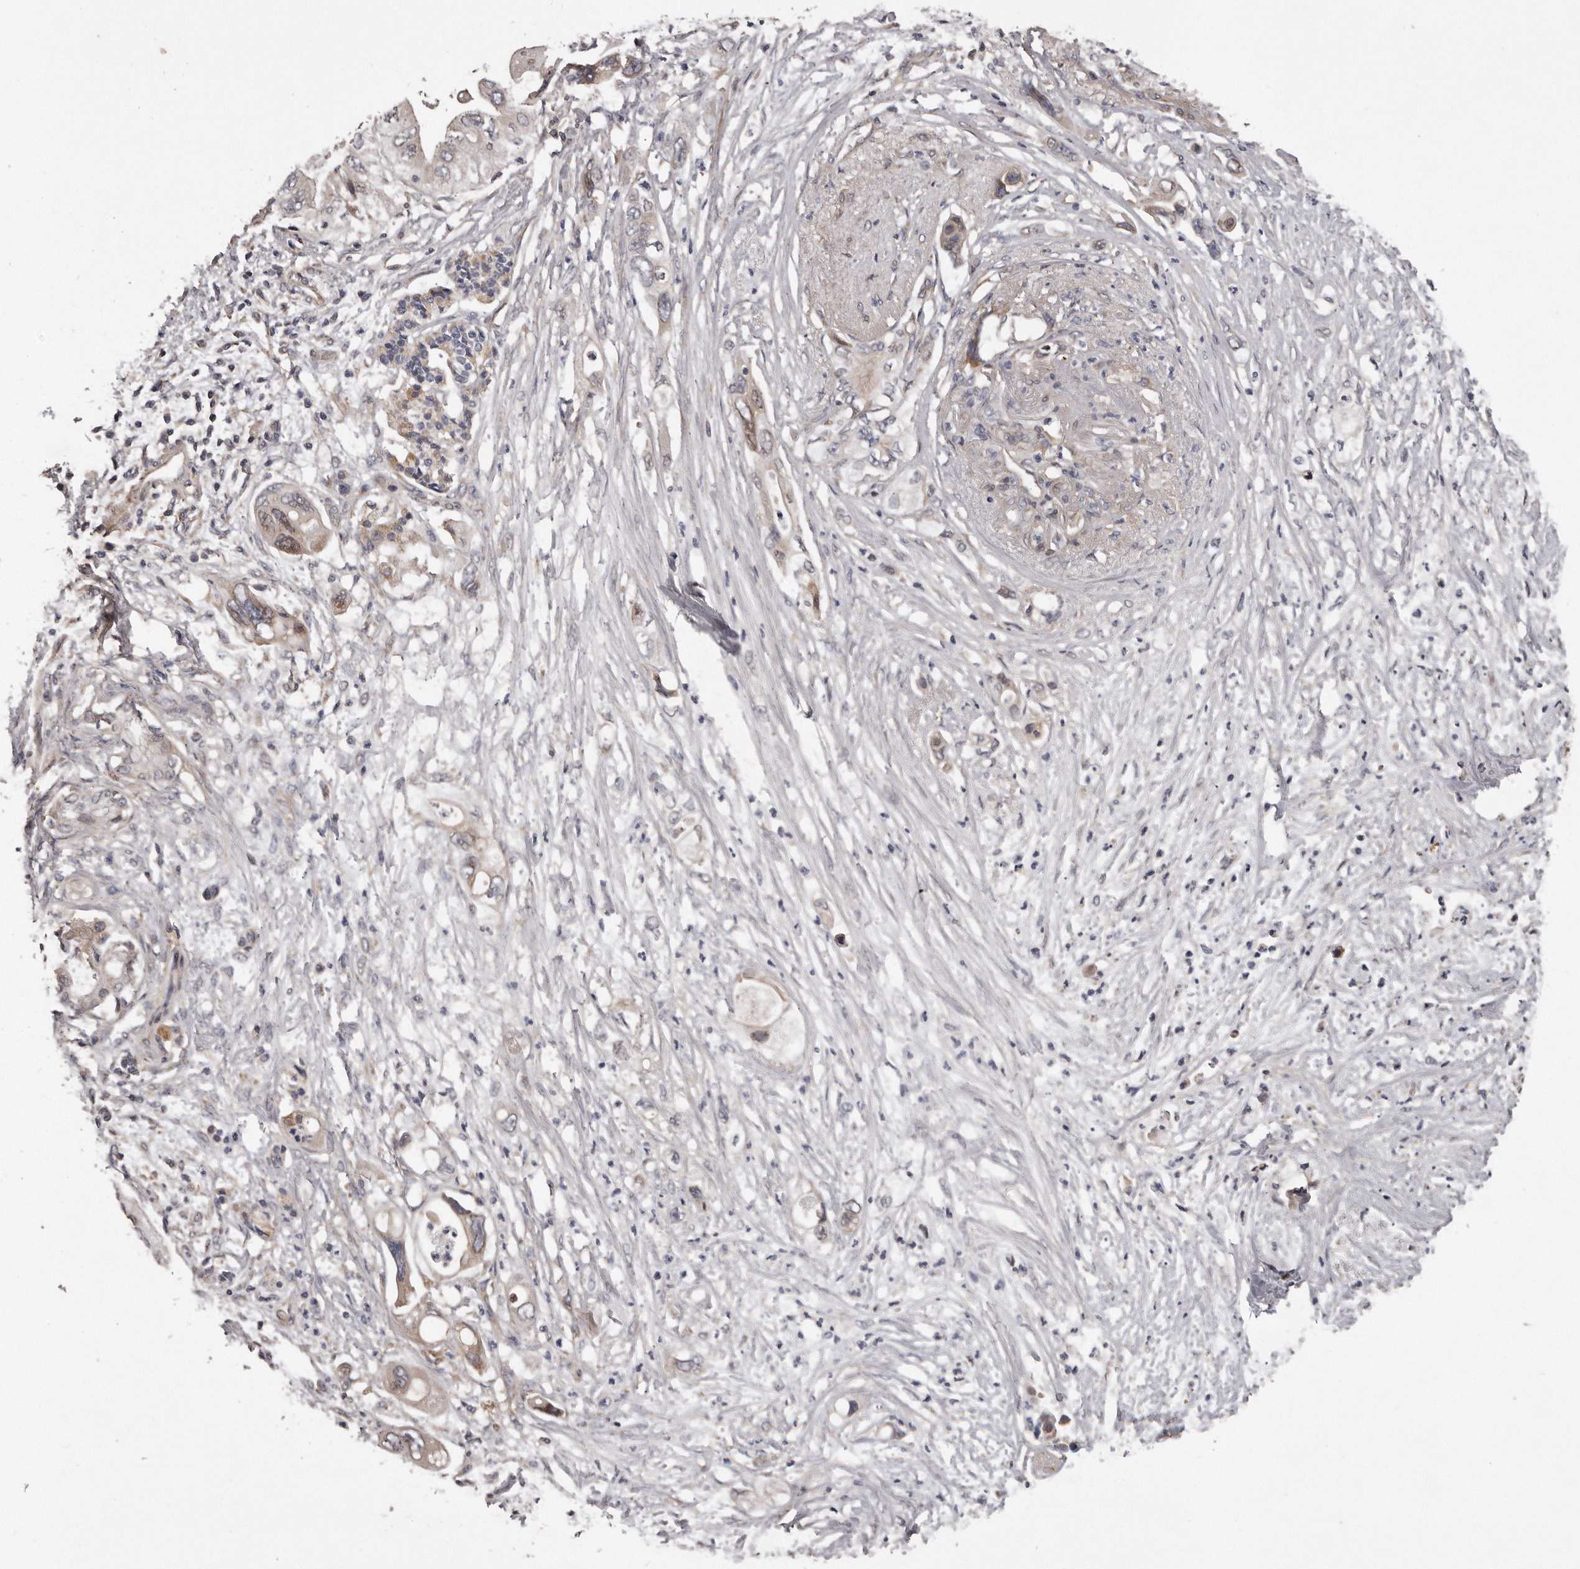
{"staining": {"intensity": "weak", "quantity": "25%-75%", "location": "cytoplasmic/membranous"}, "tissue": "pancreatic cancer", "cell_type": "Tumor cells", "image_type": "cancer", "snomed": [{"axis": "morphology", "description": "Adenocarcinoma, NOS"}, {"axis": "topography", "description": "Pancreas"}], "caption": "Weak cytoplasmic/membranous staining for a protein is identified in approximately 25%-75% of tumor cells of pancreatic cancer (adenocarcinoma) using immunohistochemistry (IHC).", "gene": "ARMCX1", "patient": {"sex": "male", "age": 66}}